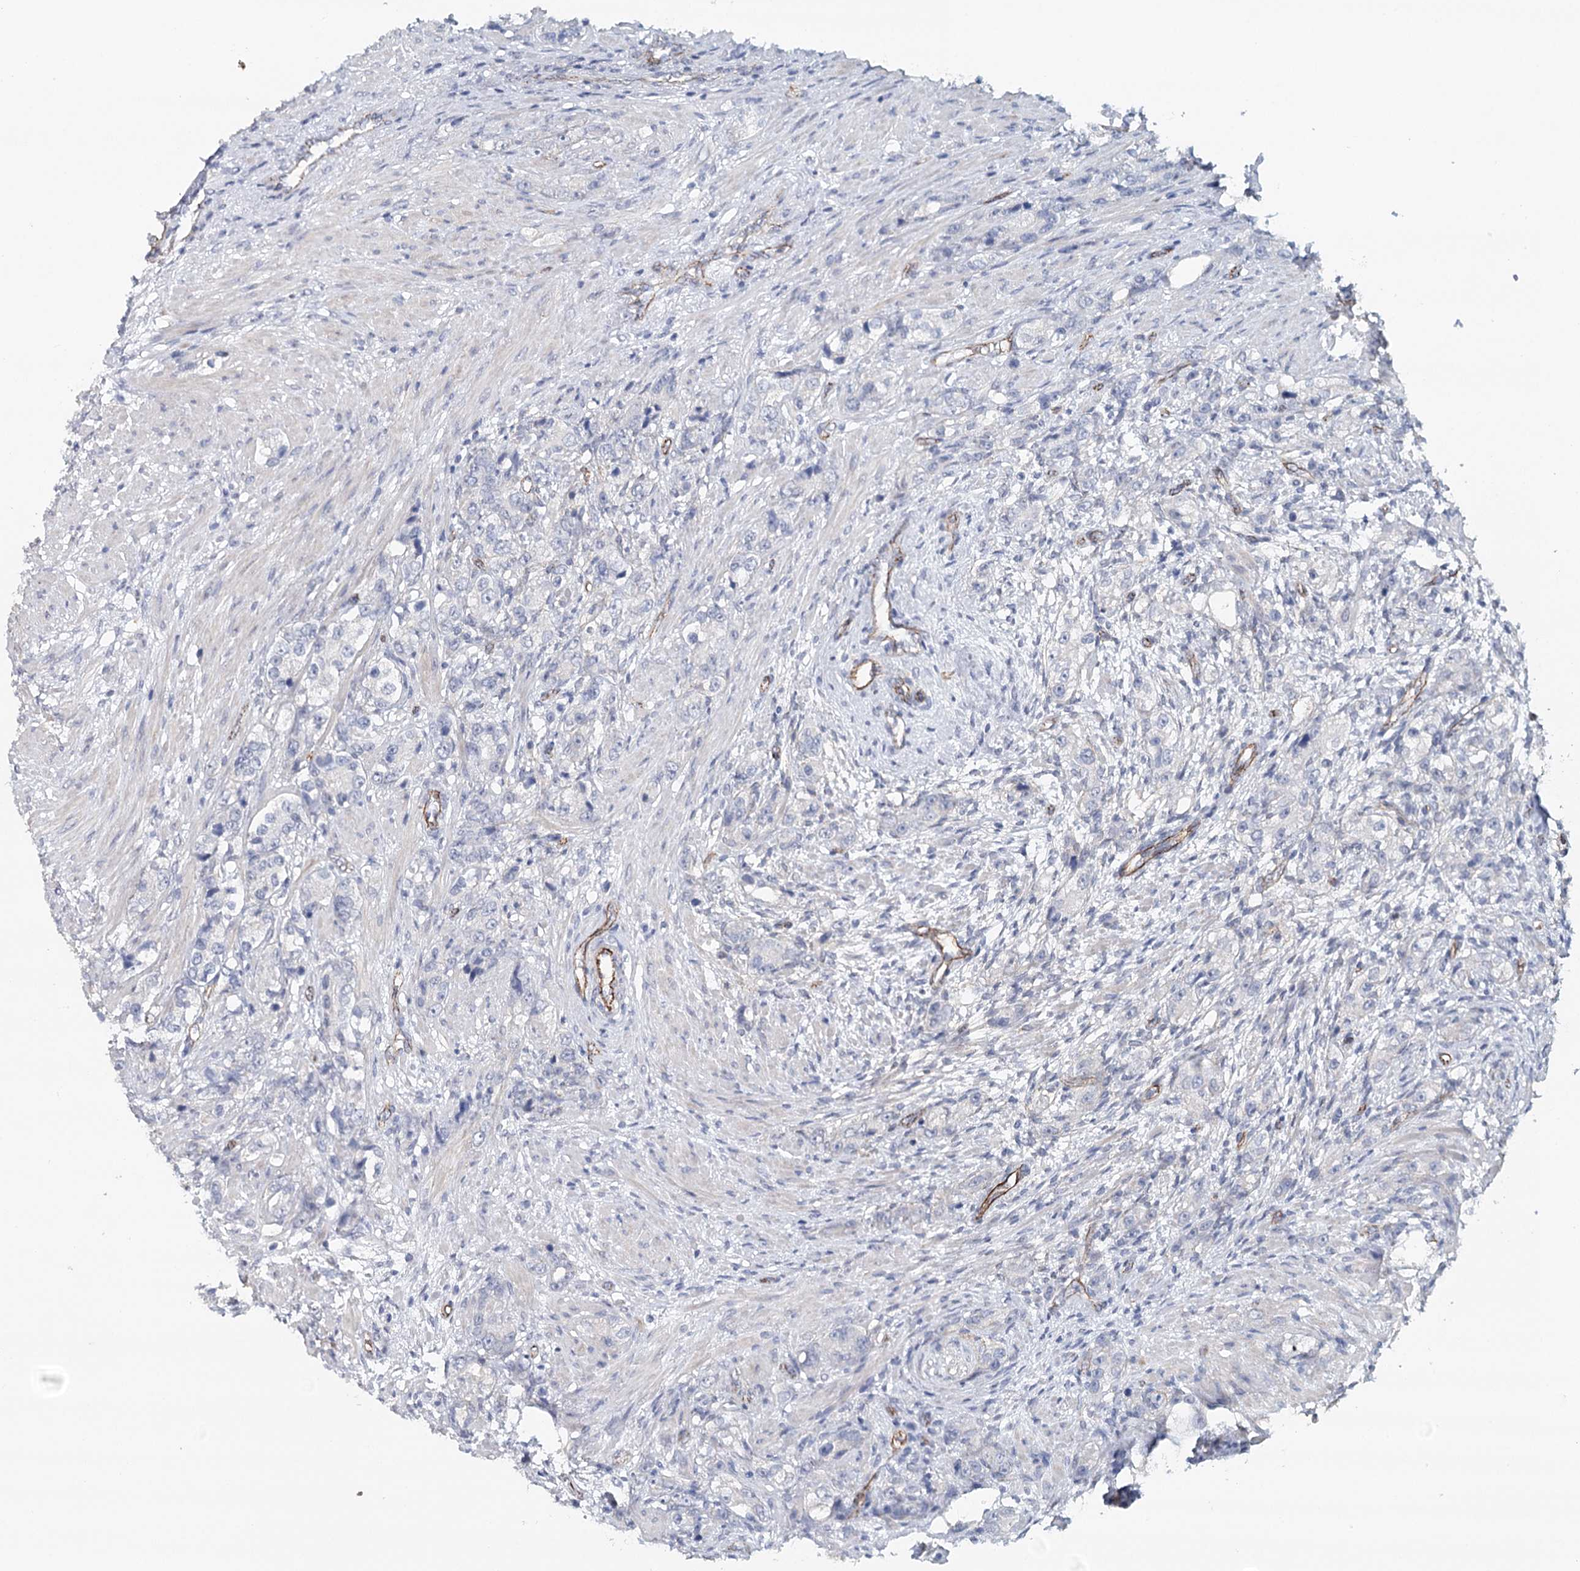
{"staining": {"intensity": "negative", "quantity": "none", "location": "none"}, "tissue": "prostate cancer", "cell_type": "Tumor cells", "image_type": "cancer", "snomed": [{"axis": "morphology", "description": "Adenocarcinoma, High grade"}, {"axis": "topography", "description": "Prostate"}], "caption": "High power microscopy micrograph of an immunohistochemistry (IHC) micrograph of prostate cancer (adenocarcinoma (high-grade)), revealing no significant positivity in tumor cells. Brightfield microscopy of immunohistochemistry stained with DAB (brown) and hematoxylin (blue), captured at high magnification.", "gene": "SYNPO", "patient": {"sex": "male", "age": 63}}